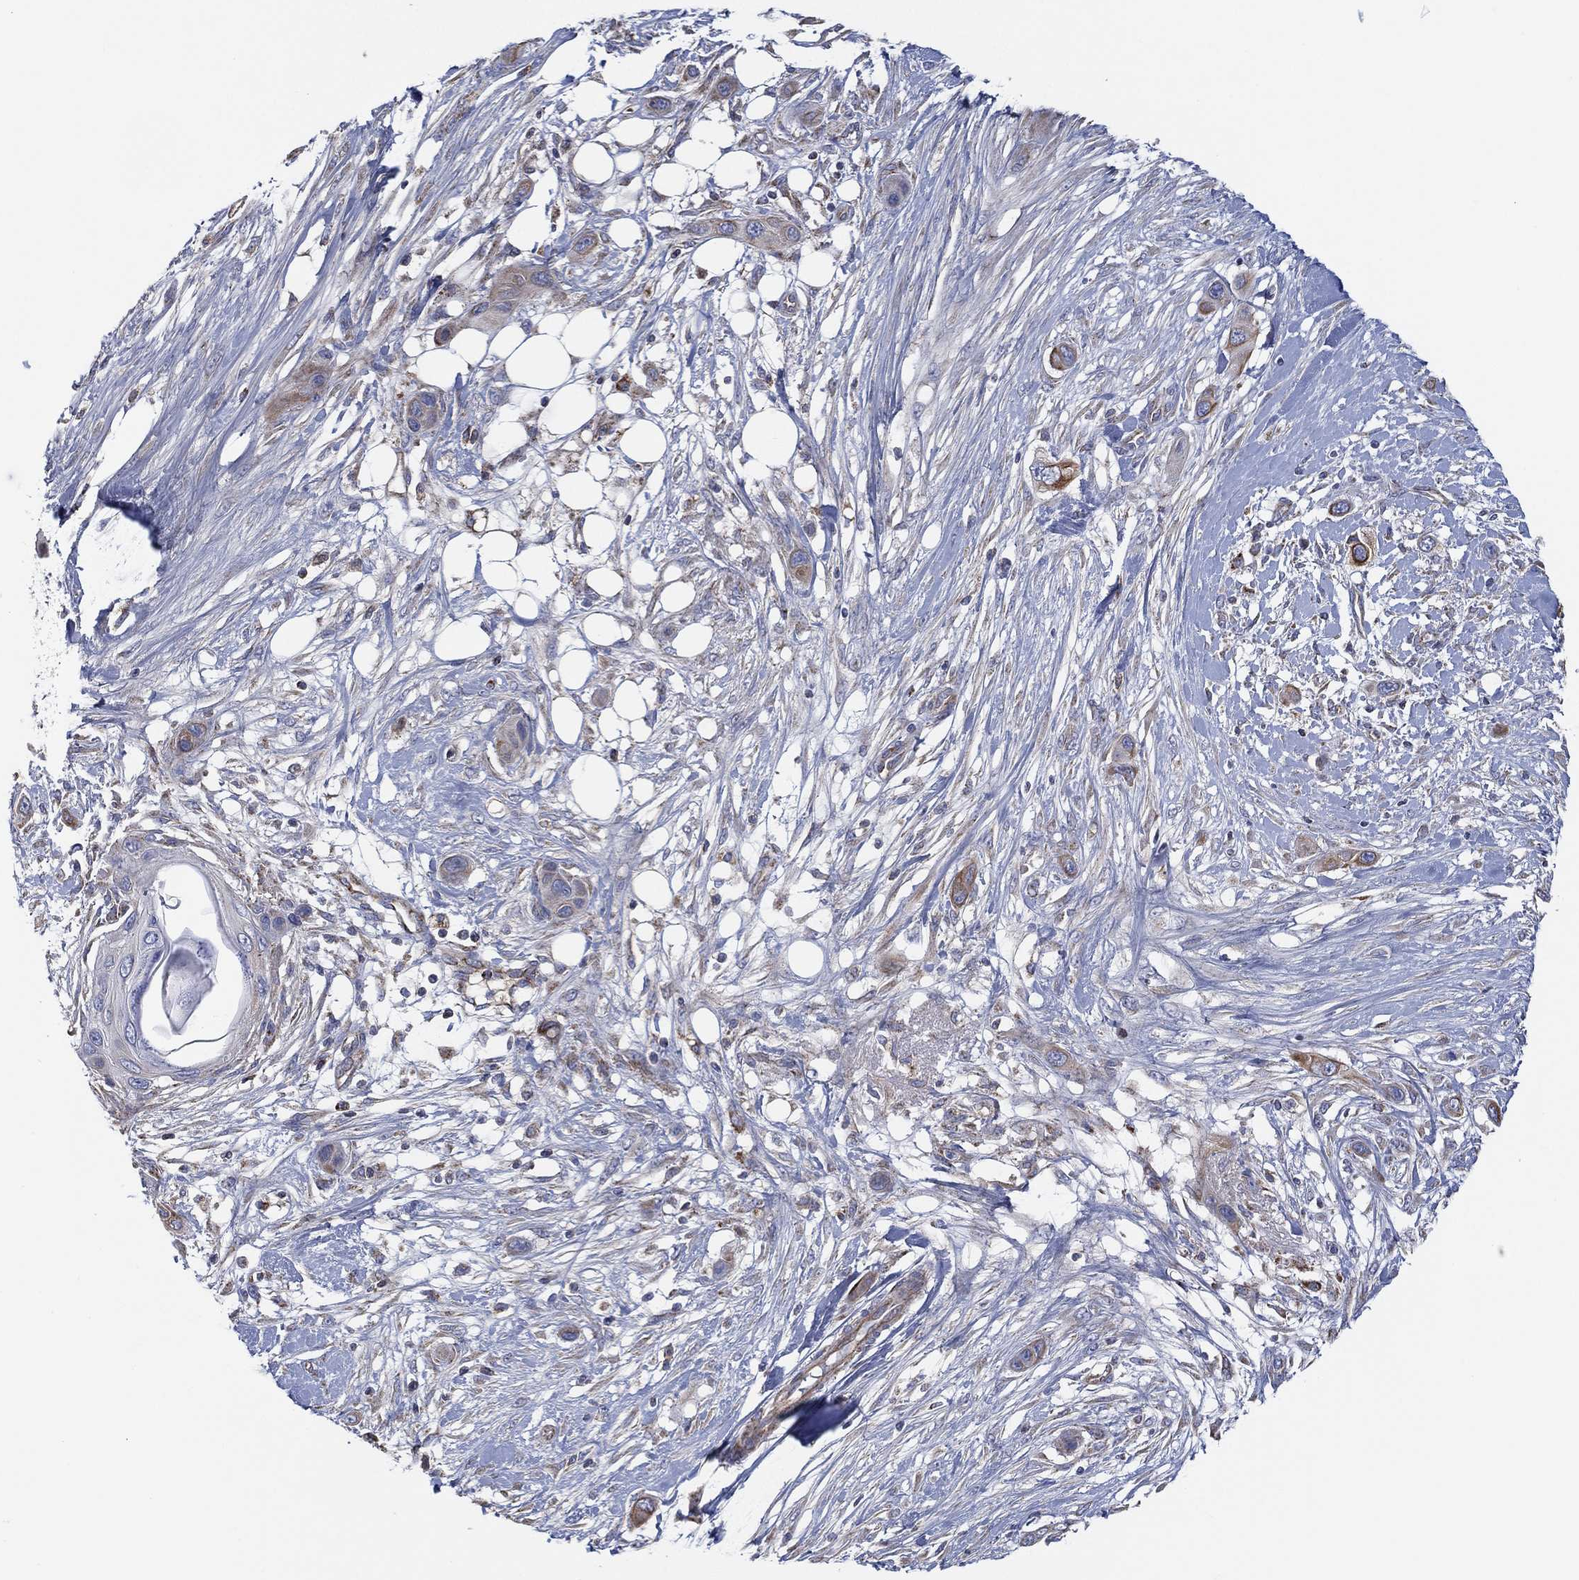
{"staining": {"intensity": "moderate", "quantity": "<25%", "location": "cytoplasmic/membranous"}, "tissue": "skin cancer", "cell_type": "Tumor cells", "image_type": "cancer", "snomed": [{"axis": "morphology", "description": "Squamous cell carcinoma, NOS"}, {"axis": "topography", "description": "Skin"}], "caption": "Immunohistochemical staining of skin cancer (squamous cell carcinoma) demonstrates low levels of moderate cytoplasmic/membranous expression in about <25% of tumor cells.", "gene": "INA", "patient": {"sex": "male", "age": 79}}